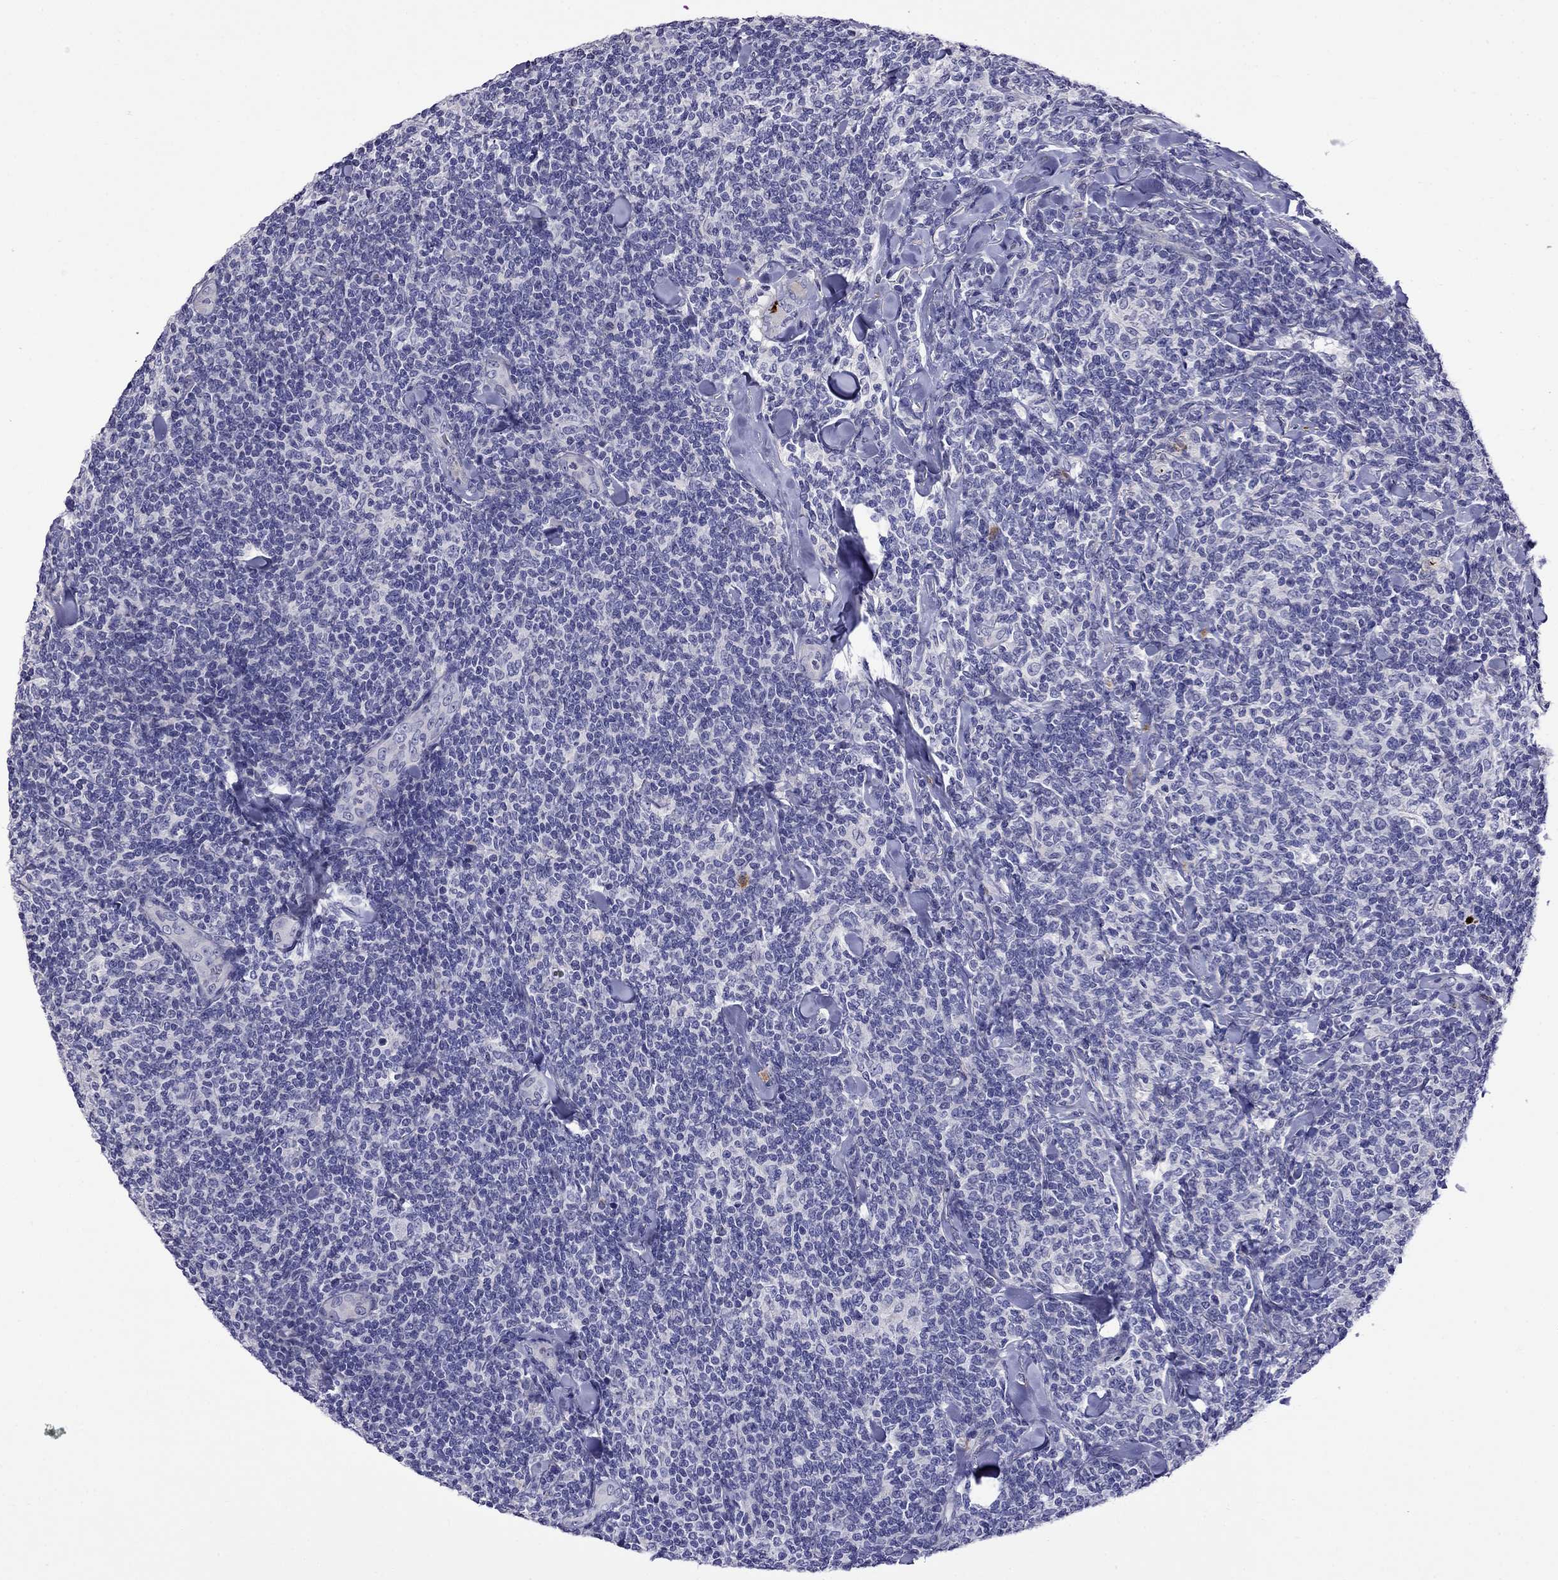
{"staining": {"intensity": "negative", "quantity": "none", "location": "none"}, "tissue": "lymphoma", "cell_type": "Tumor cells", "image_type": "cancer", "snomed": [{"axis": "morphology", "description": "Malignant lymphoma, non-Hodgkin's type, Low grade"}, {"axis": "topography", "description": "Lymph node"}], "caption": "The immunohistochemistry image has no significant positivity in tumor cells of lymphoma tissue.", "gene": "STAR", "patient": {"sex": "female", "age": 56}}